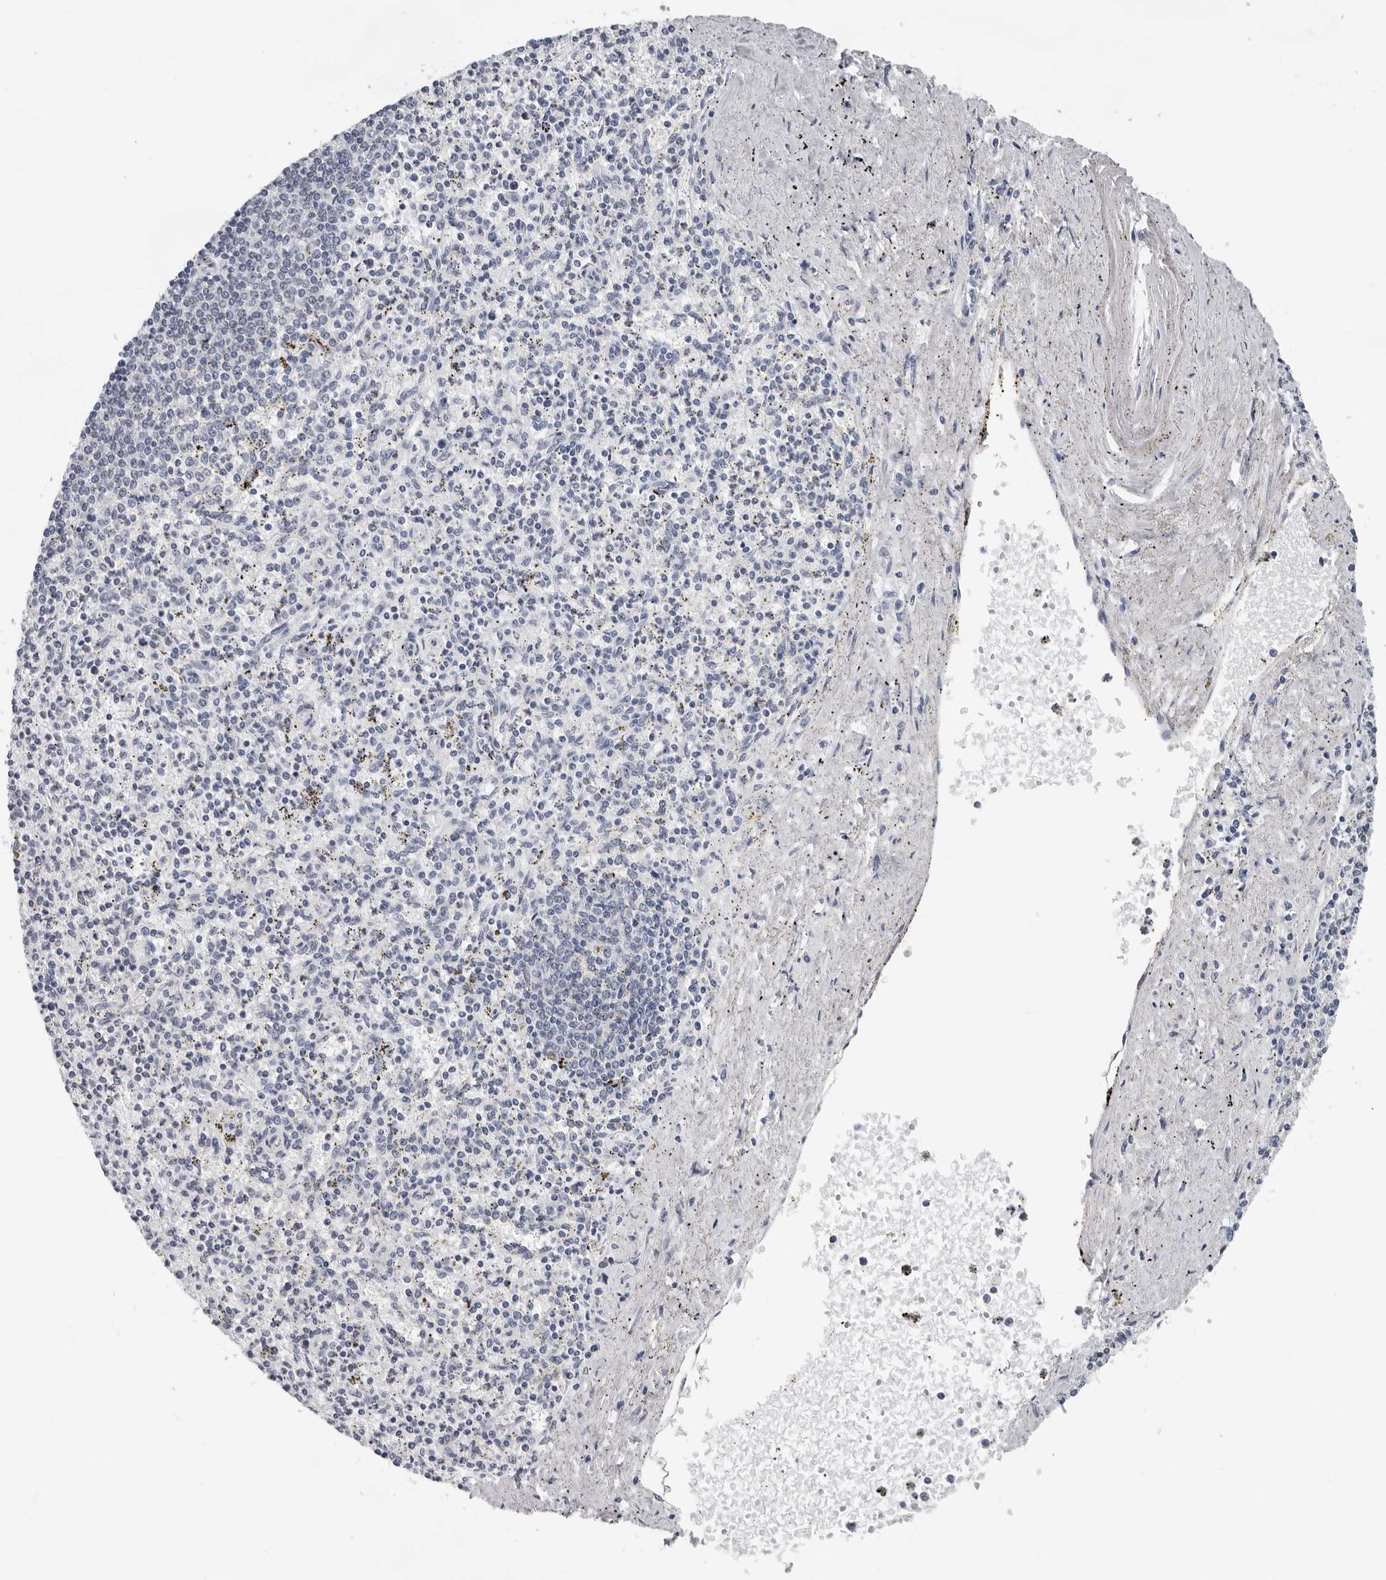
{"staining": {"intensity": "negative", "quantity": "none", "location": "none"}, "tissue": "spleen", "cell_type": "Cells in red pulp", "image_type": "normal", "snomed": [{"axis": "morphology", "description": "Normal tissue, NOS"}, {"axis": "topography", "description": "Spleen"}], "caption": "A micrograph of spleen stained for a protein exhibits no brown staining in cells in red pulp. Nuclei are stained in blue.", "gene": "CCDC28B", "patient": {"sex": "male", "age": 72}}